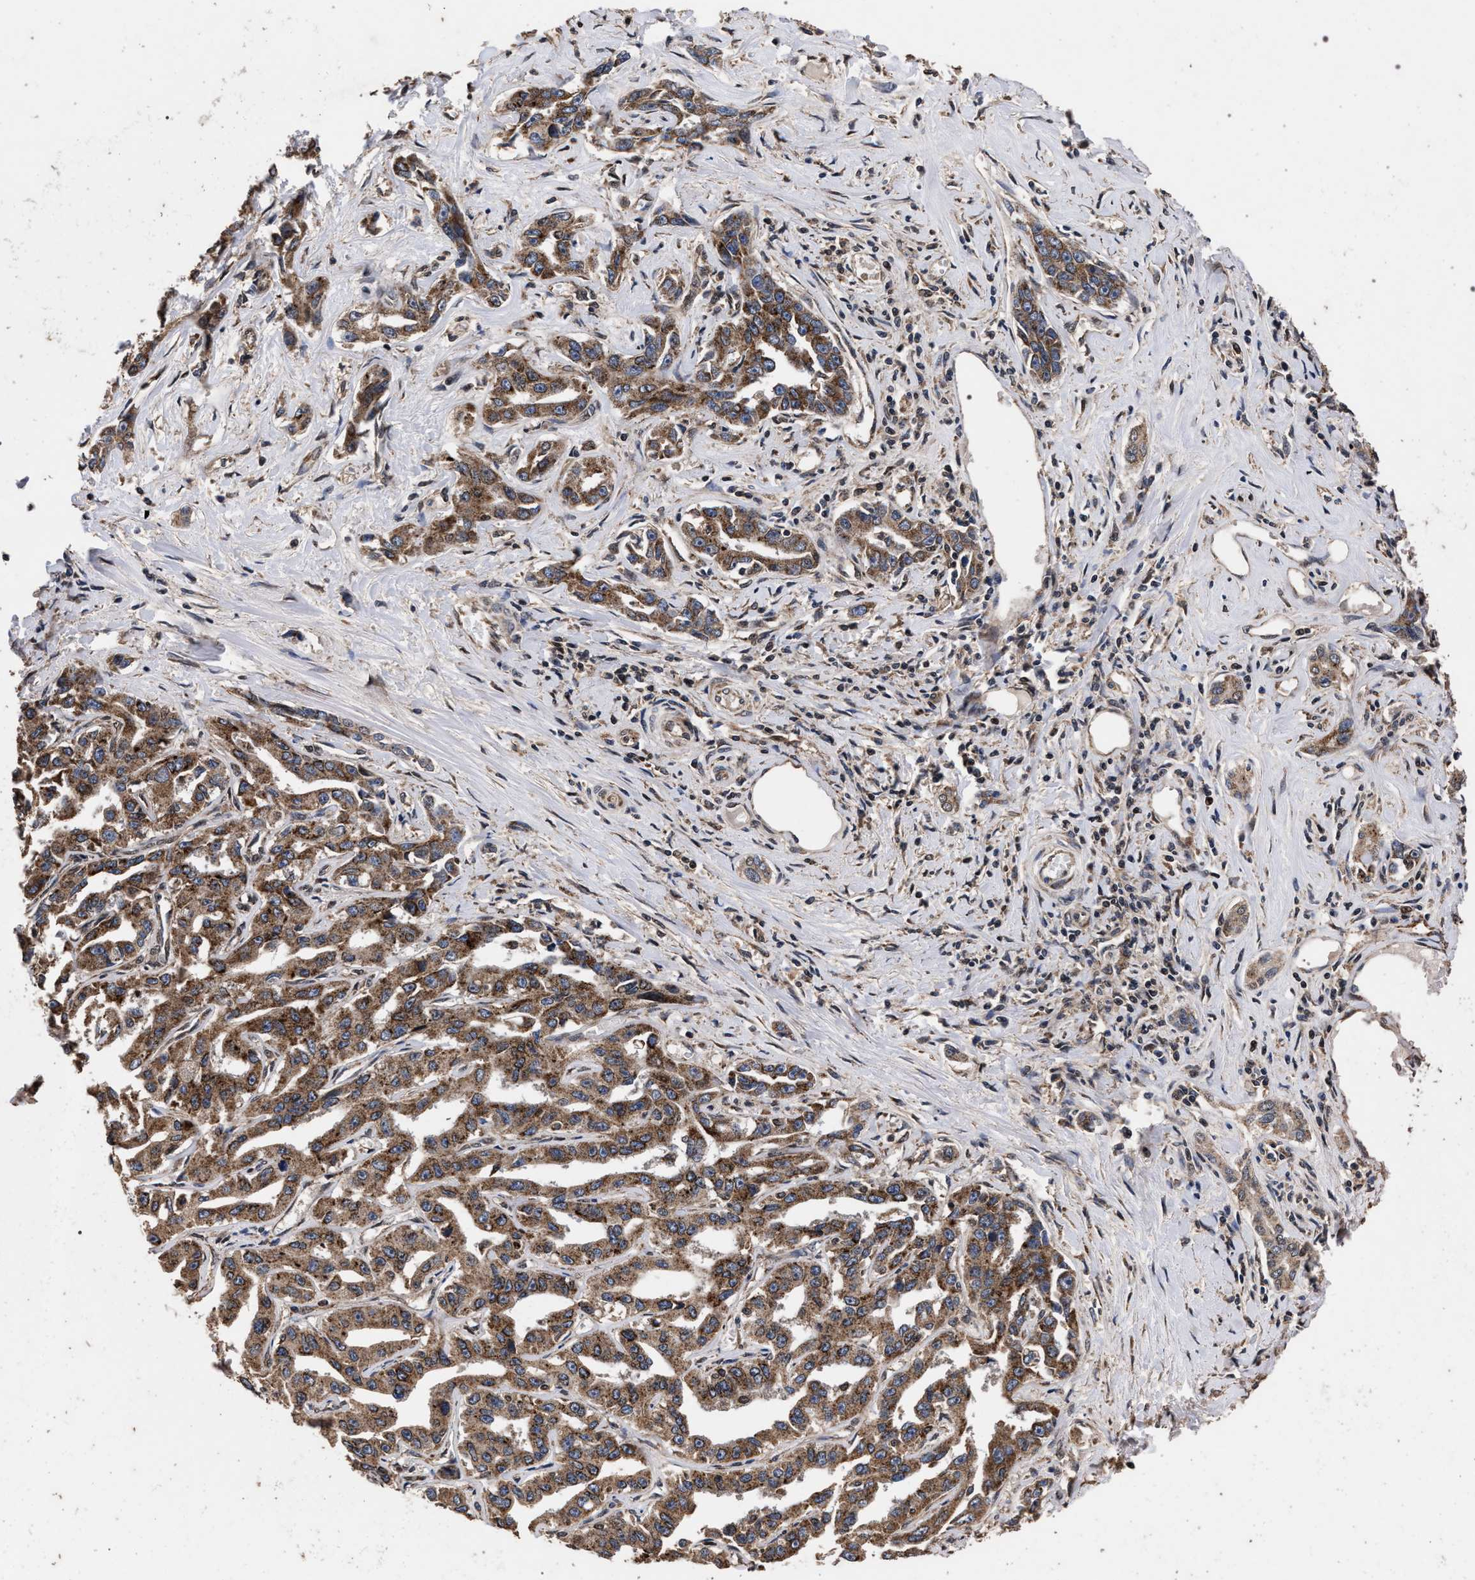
{"staining": {"intensity": "moderate", "quantity": ">75%", "location": "cytoplasmic/membranous"}, "tissue": "liver cancer", "cell_type": "Tumor cells", "image_type": "cancer", "snomed": [{"axis": "morphology", "description": "Cholangiocarcinoma"}, {"axis": "topography", "description": "Liver"}], "caption": "Liver cancer stained with immunohistochemistry displays moderate cytoplasmic/membranous staining in about >75% of tumor cells.", "gene": "ACOX1", "patient": {"sex": "male", "age": 59}}